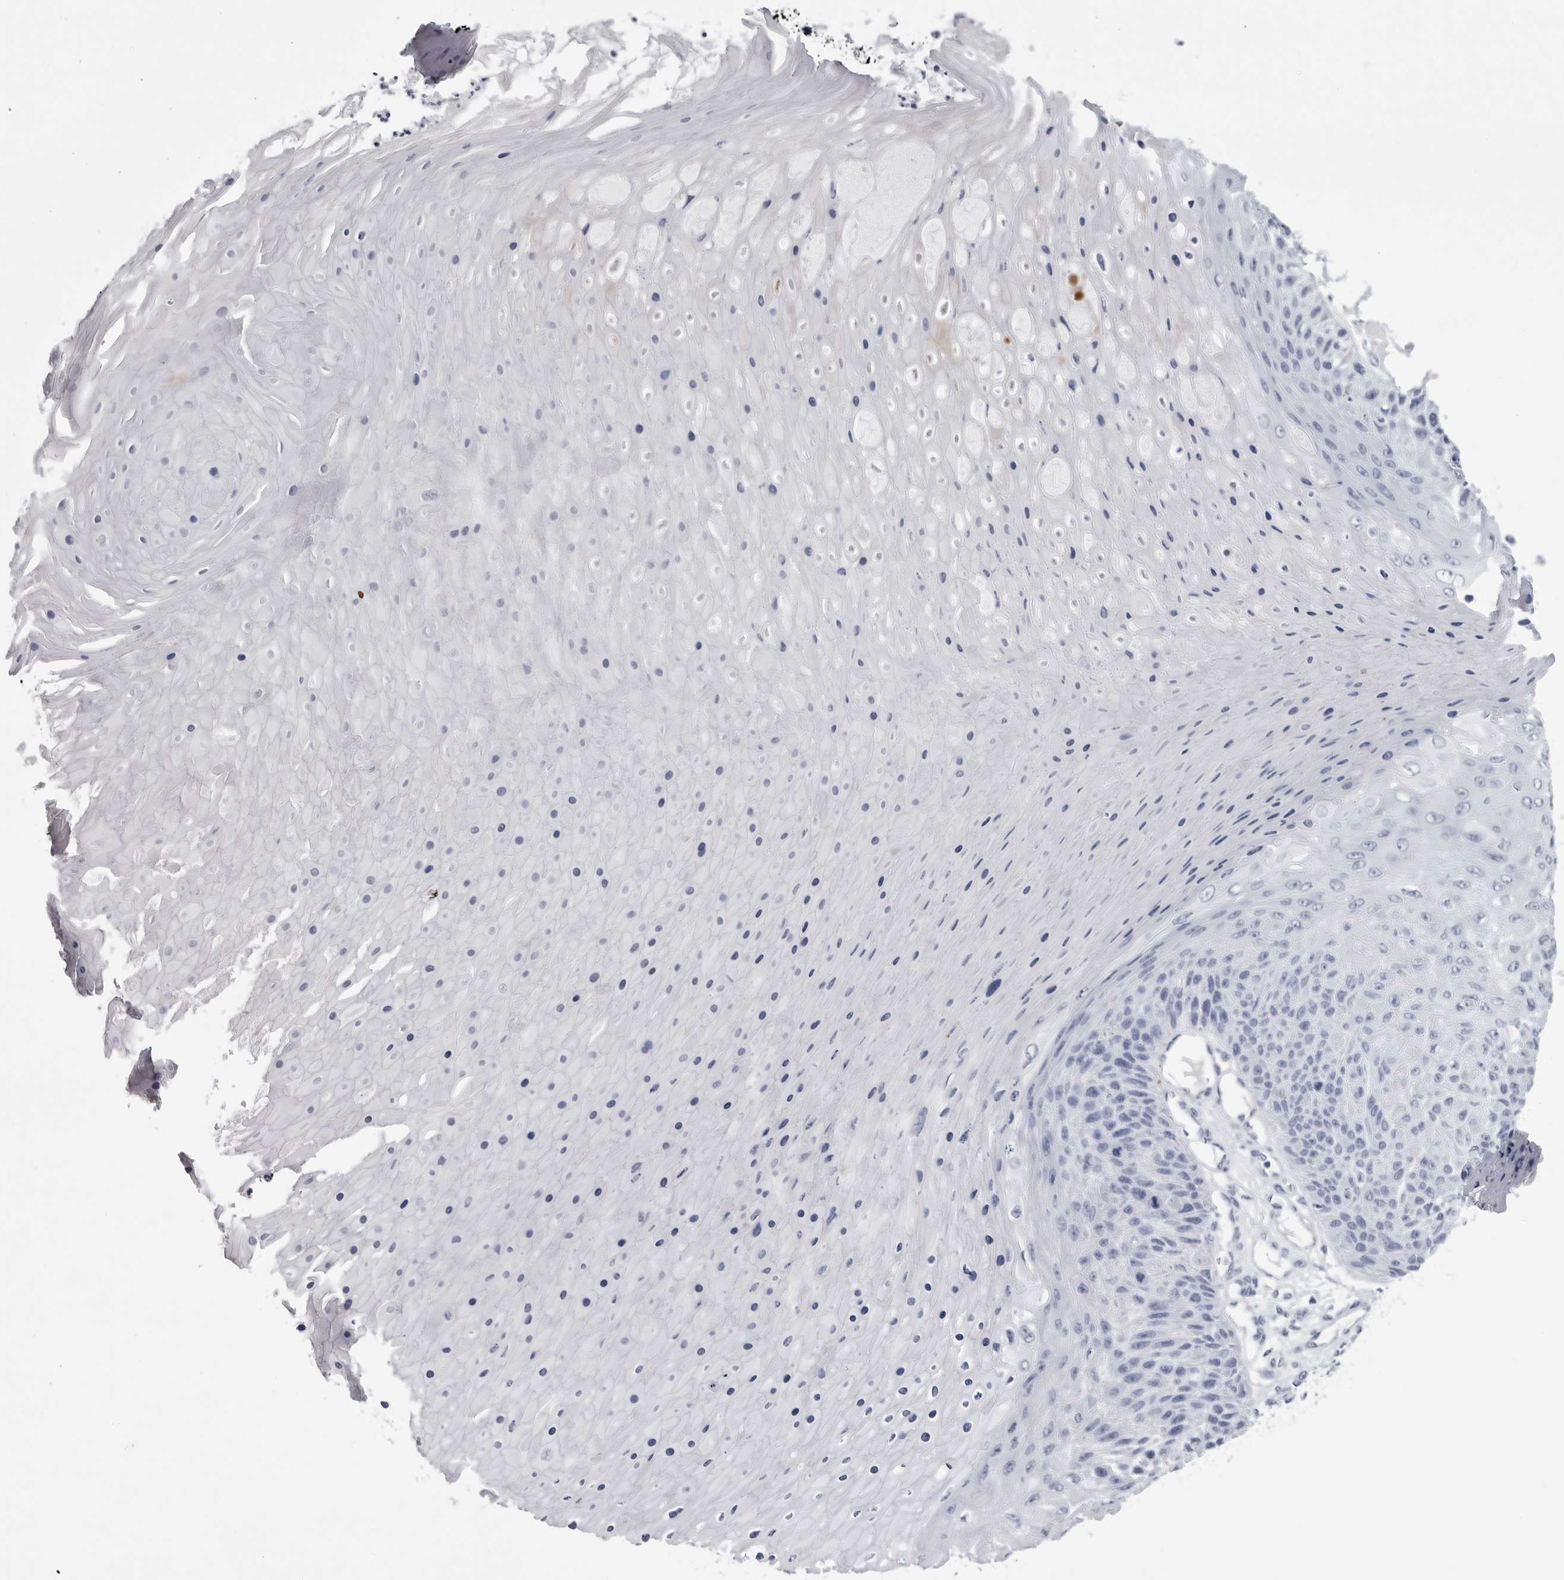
{"staining": {"intensity": "negative", "quantity": "none", "location": "none"}, "tissue": "skin cancer", "cell_type": "Tumor cells", "image_type": "cancer", "snomed": [{"axis": "morphology", "description": "Squamous cell carcinoma, NOS"}, {"axis": "topography", "description": "Skin"}], "caption": "Tumor cells are negative for brown protein staining in squamous cell carcinoma (skin).", "gene": "COL26A1", "patient": {"sex": "female", "age": 88}}